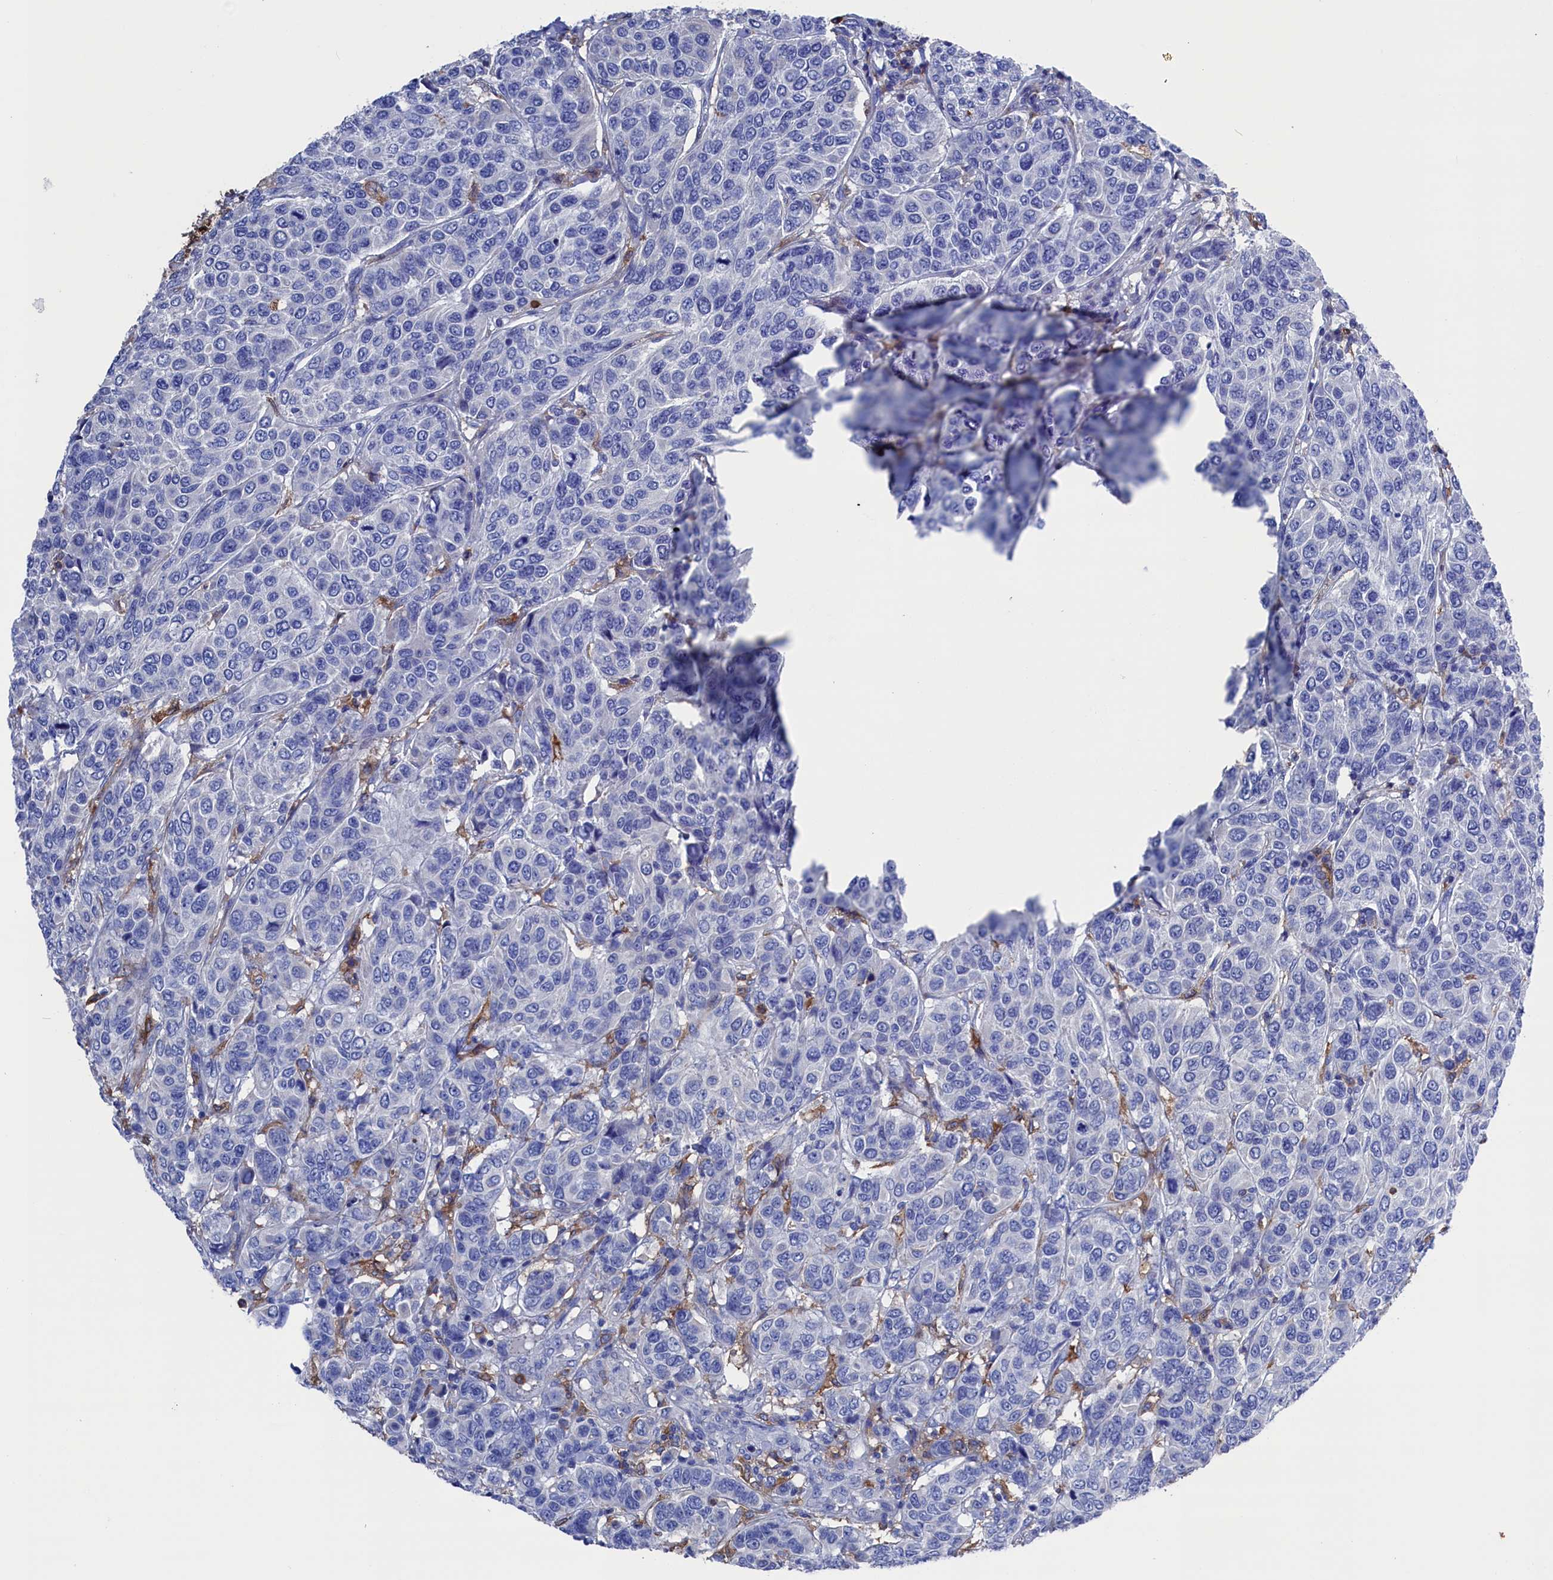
{"staining": {"intensity": "negative", "quantity": "none", "location": "none"}, "tissue": "breast cancer", "cell_type": "Tumor cells", "image_type": "cancer", "snomed": [{"axis": "morphology", "description": "Duct carcinoma"}, {"axis": "topography", "description": "Breast"}], "caption": "Tumor cells are negative for brown protein staining in intraductal carcinoma (breast).", "gene": "TYROBP", "patient": {"sex": "female", "age": 55}}